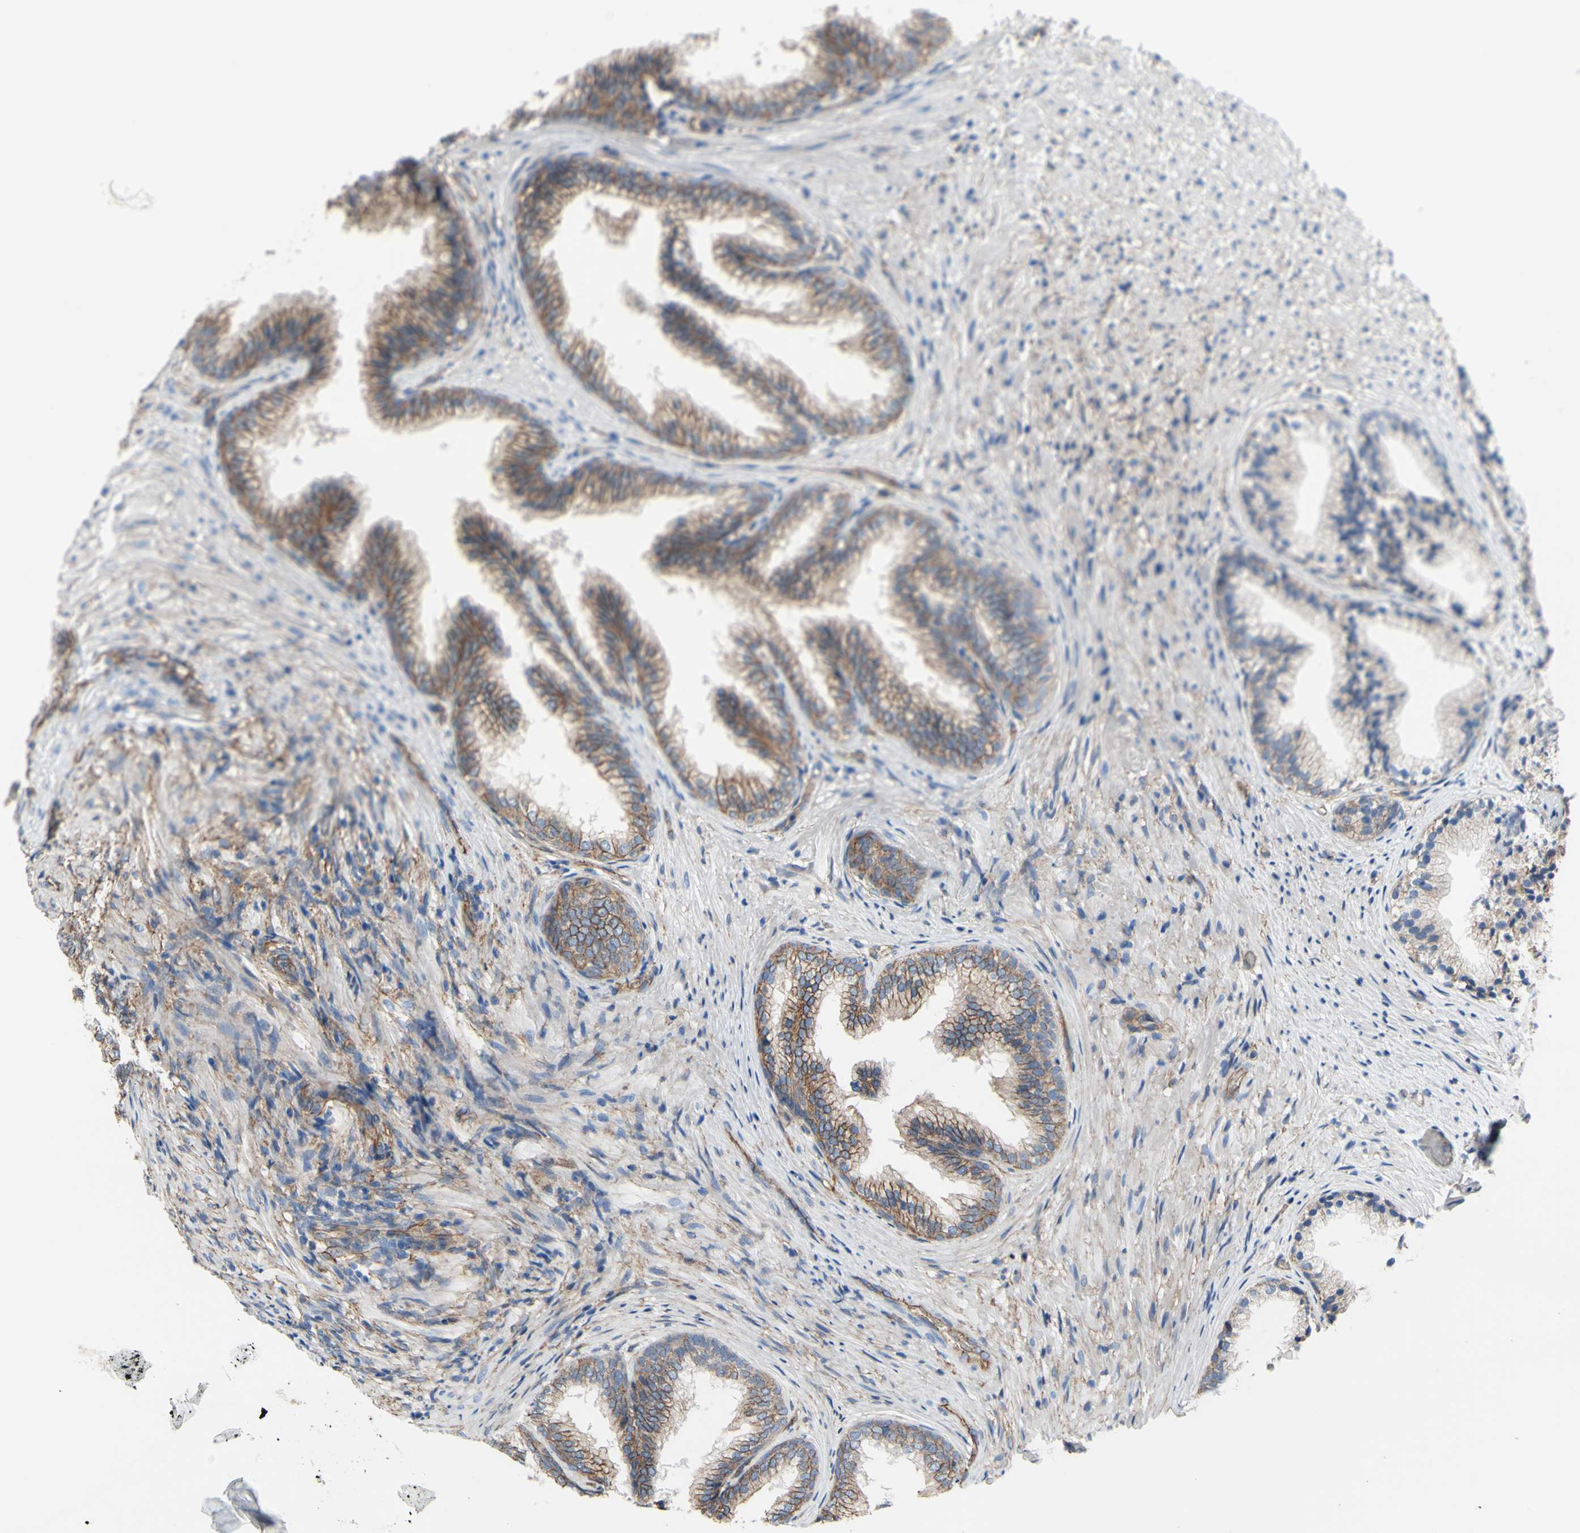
{"staining": {"intensity": "moderate", "quantity": ">75%", "location": "cytoplasmic/membranous"}, "tissue": "prostate", "cell_type": "Glandular cells", "image_type": "normal", "snomed": [{"axis": "morphology", "description": "Normal tissue, NOS"}, {"axis": "topography", "description": "Prostate"}], "caption": "Immunohistochemical staining of normal prostate shows moderate cytoplasmic/membranous protein staining in about >75% of glandular cells.", "gene": "TPBG", "patient": {"sex": "male", "age": 76}}